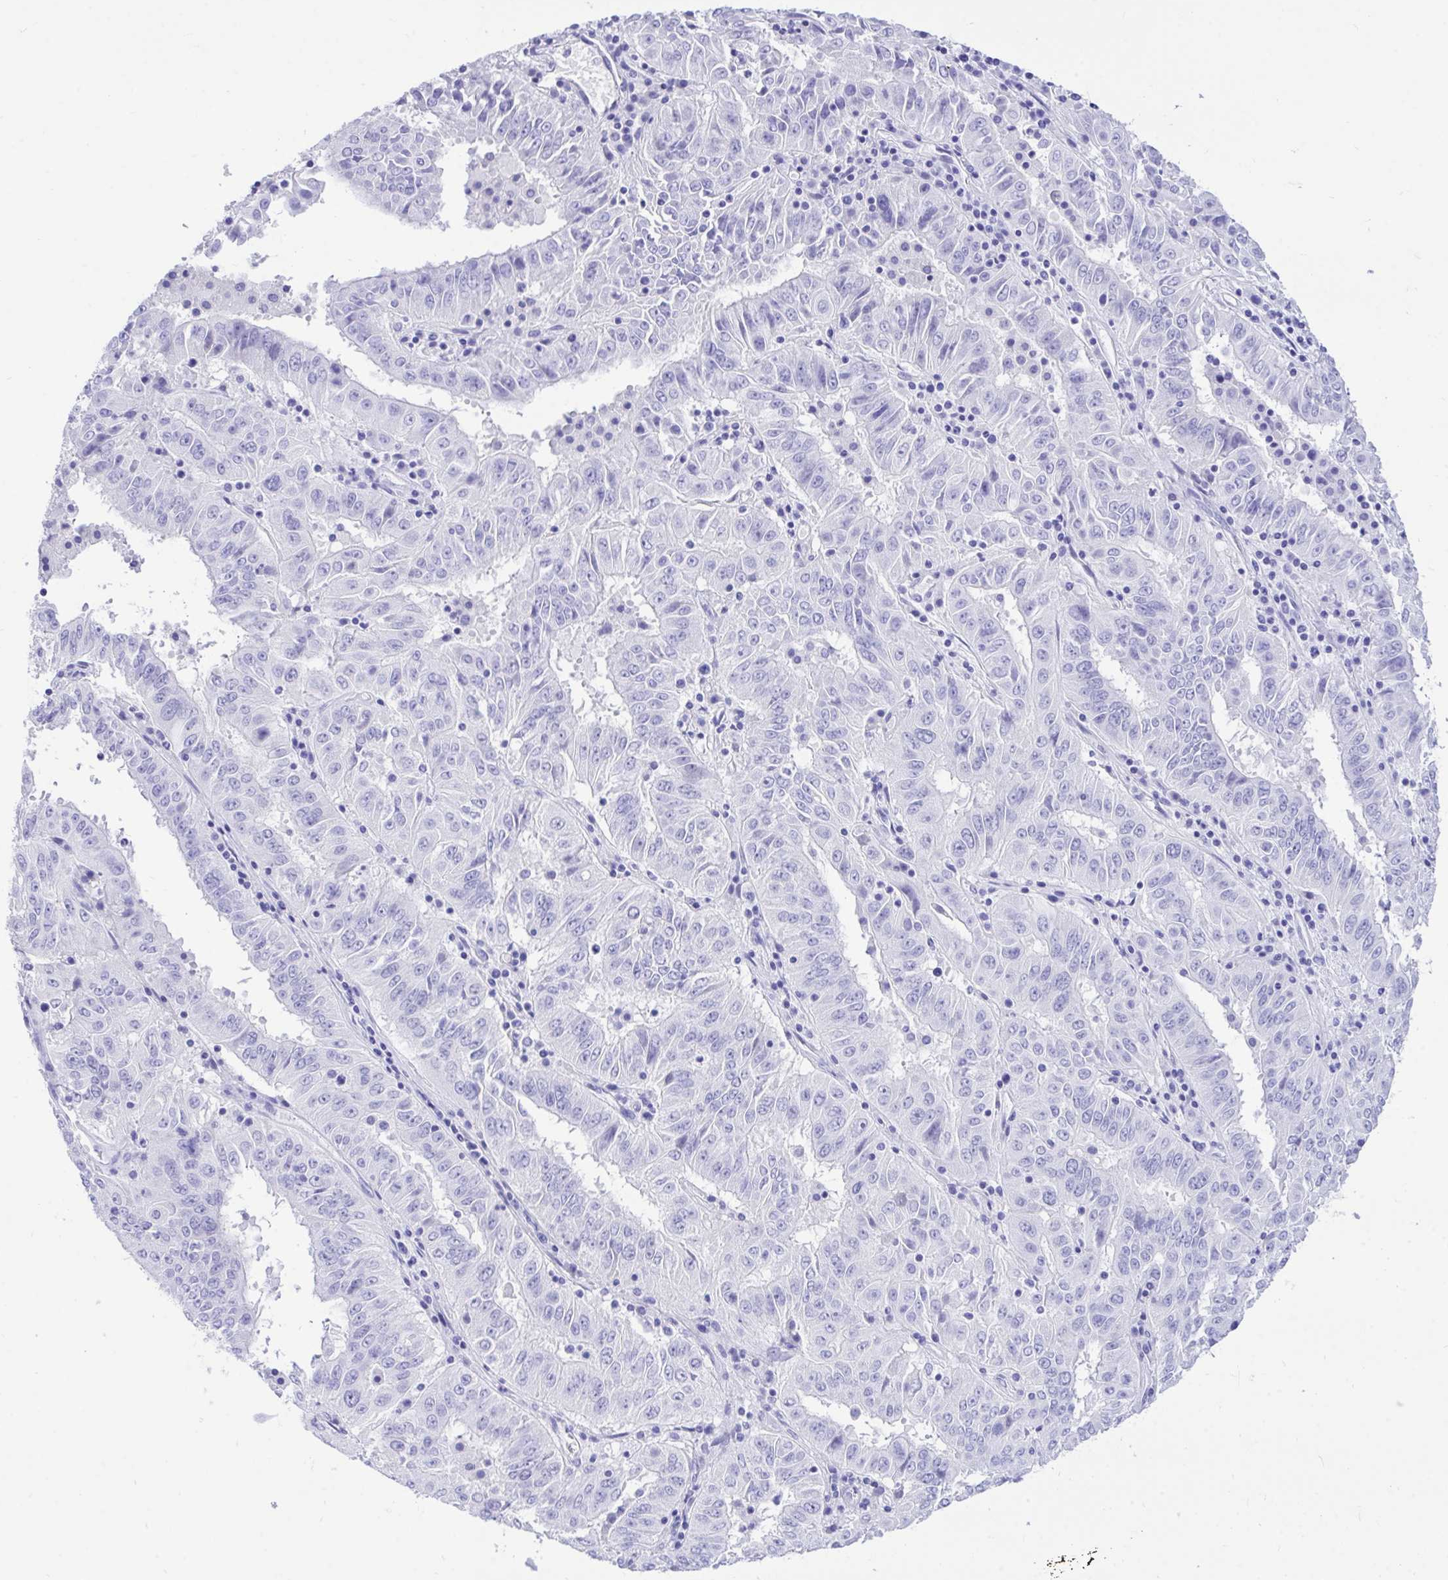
{"staining": {"intensity": "negative", "quantity": "none", "location": "none"}, "tissue": "pancreatic cancer", "cell_type": "Tumor cells", "image_type": "cancer", "snomed": [{"axis": "morphology", "description": "Adenocarcinoma, NOS"}, {"axis": "topography", "description": "Pancreas"}], "caption": "Pancreatic cancer (adenocarcinoma) was stained to show a protein in brown. There is no significant expression in tumor cells. The staining was performed using DAB to visualize the protein expression in brown, while the nuclei were stained in blue with hematoxylin (Magnification: 20x).", "gene": "MON1A", "patient": {"sex": "male", "age": 63}}